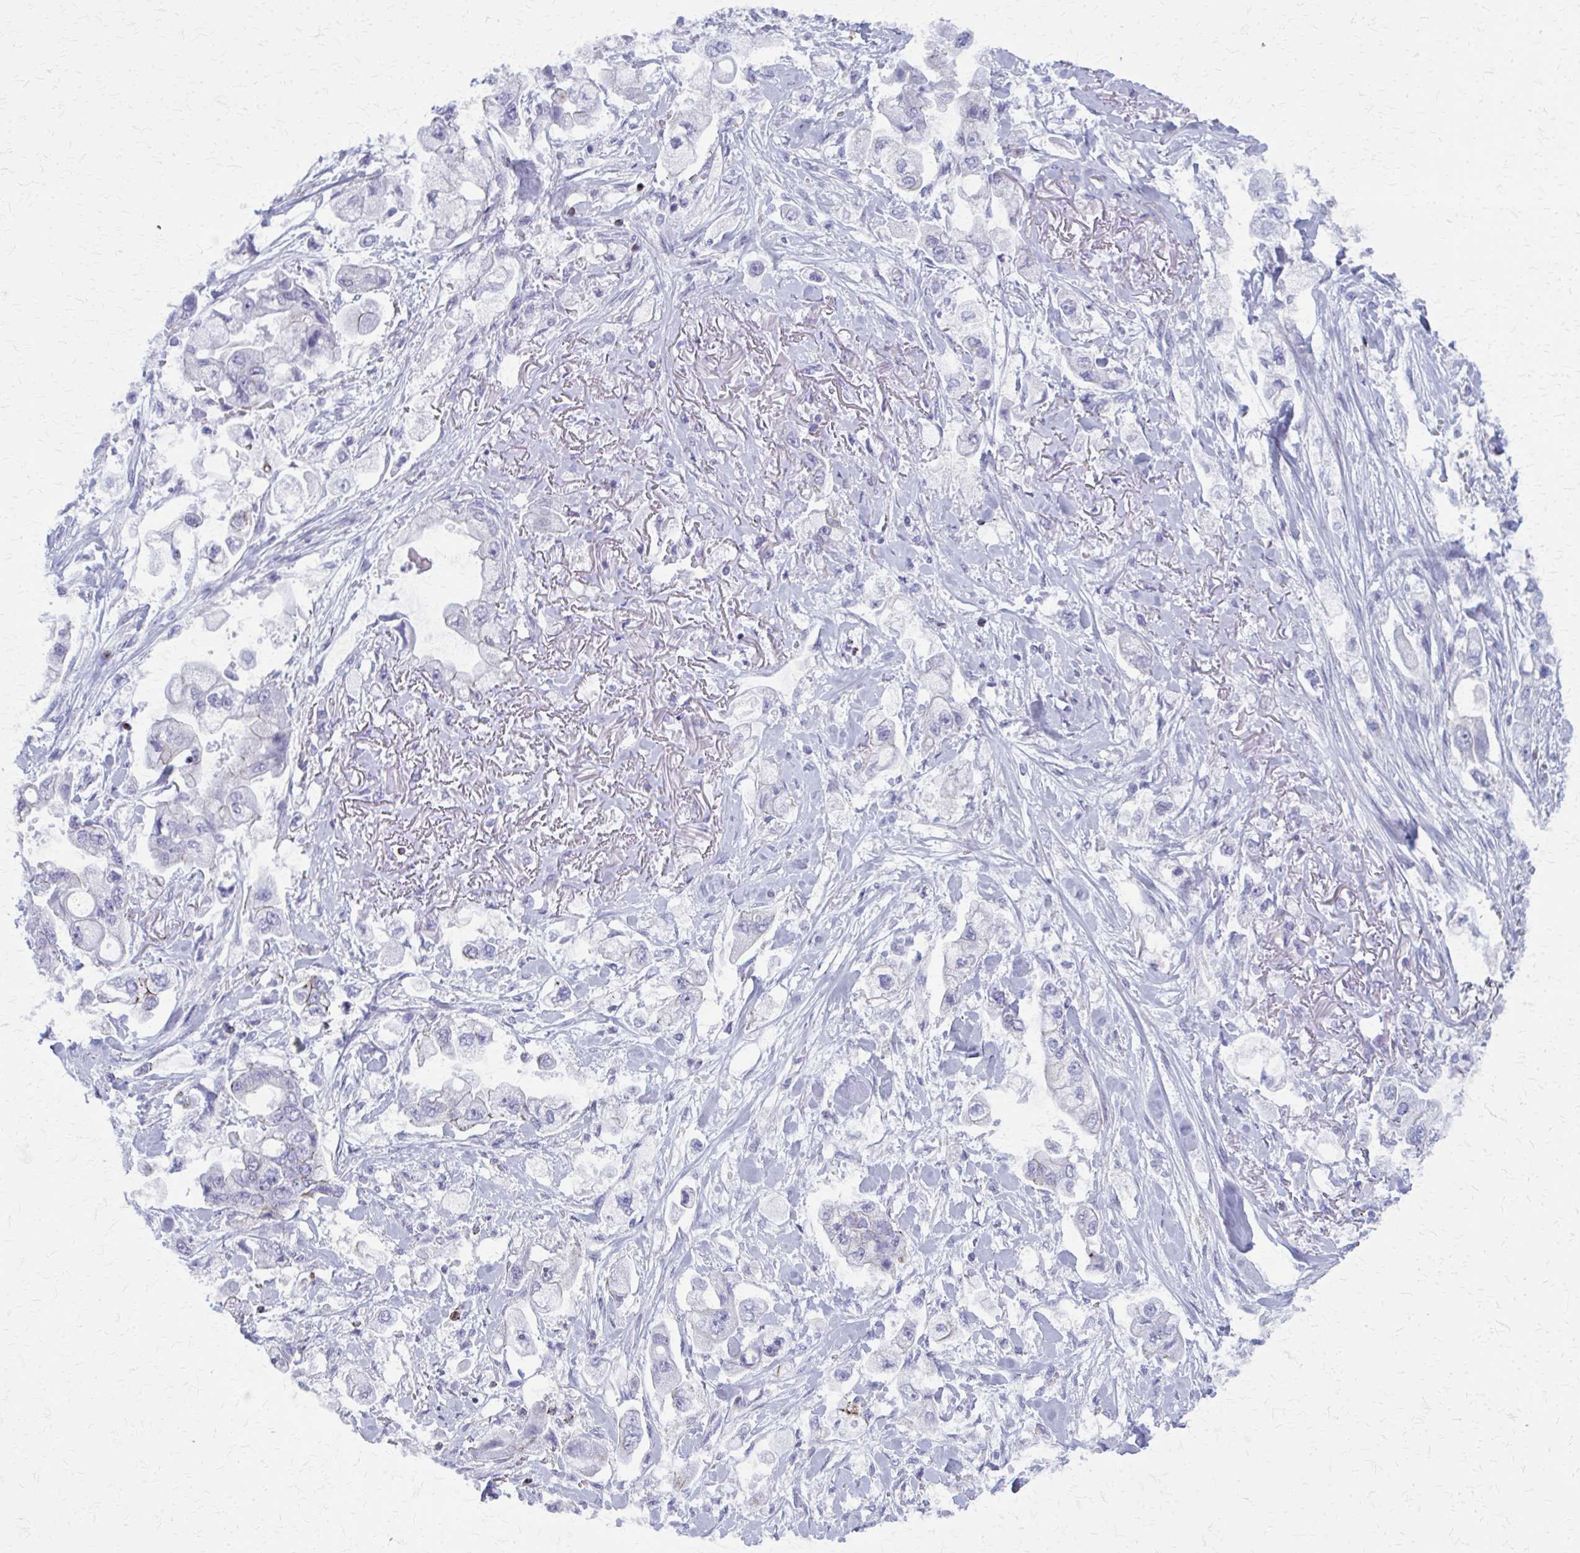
{"staining": {"intensity": "negative", "quantity": "none", "location": "none"}, "tissue": "stomach cancer", "cell_type": "Tumor cells", "image_type": "cancer", "snomed": [{"axis": "morphology", "description": "Adenocarcinoma, NOS"}, {"axis": "topography", "description": "Stomach"}], "caption": "A high-resolution photomicrograph shows immunohistochemistry (IHC) staining of stomach adenocarcinoma, which reveals no significant staining in tumor cells.", "gene": "PEDS1", "patient": {"sex": "male", "age": 62}}